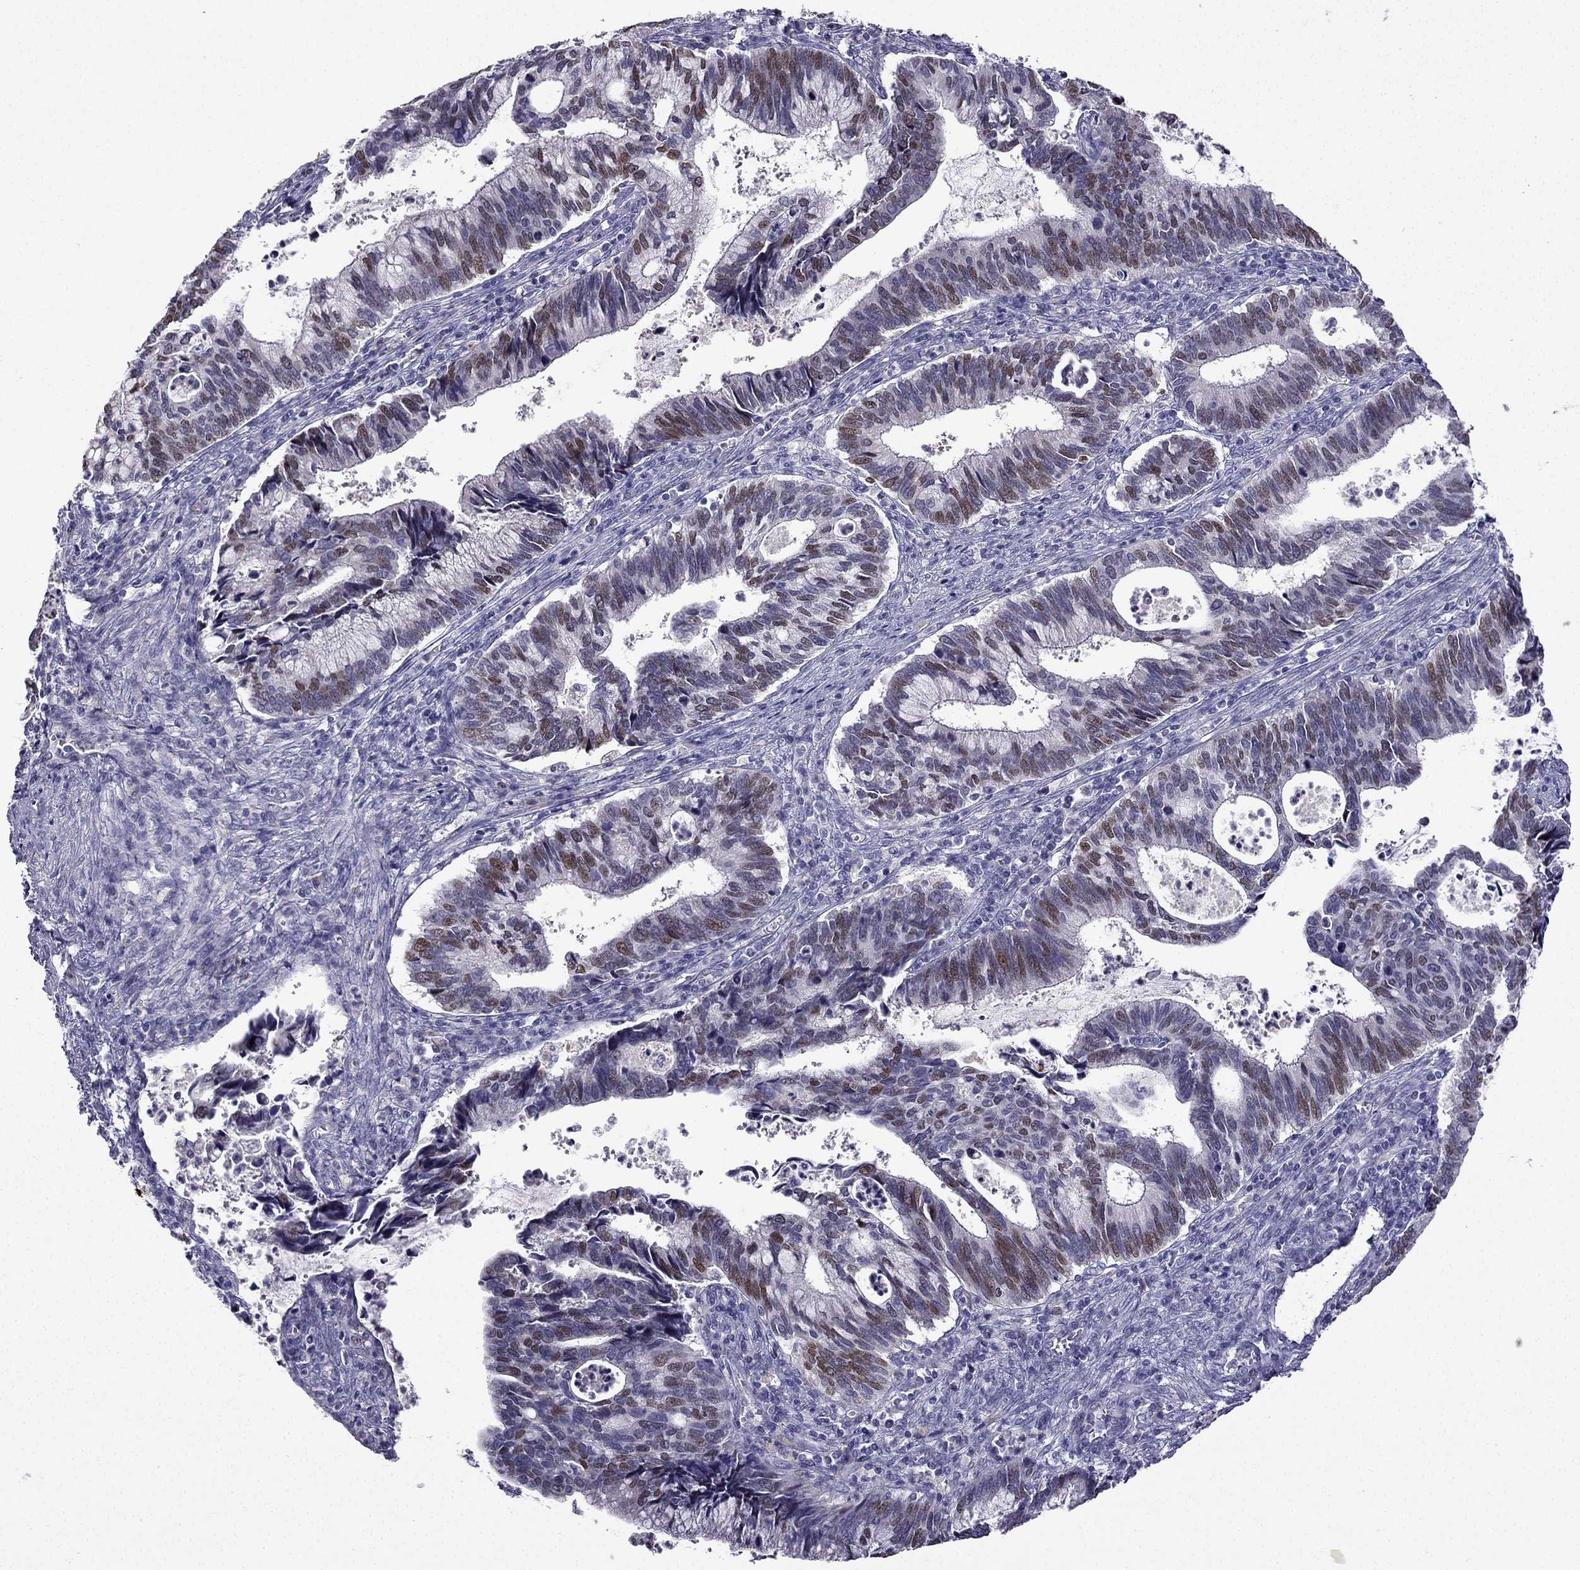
{"staining": {"intensity": "moderate", "quantity": "25%-75%", "location": "nuclear"}, "tissue": "cervical cancer", "cell_type": "Tumor cells", "image_type": "cancer", "snomed": [{"axis": "morphology", "description": "Adenocarcinoma, NOS"}, {"axis": "topography", "description": "Cervix"}], "caption": "Protein expression analysis of adenocarcinoma (cervical) demonstrates moderate nuclear staining in approximately 25%-75% of tumor cells.", "gene": "UHRF1", "patient": {"sex": "female", "age": 42}}